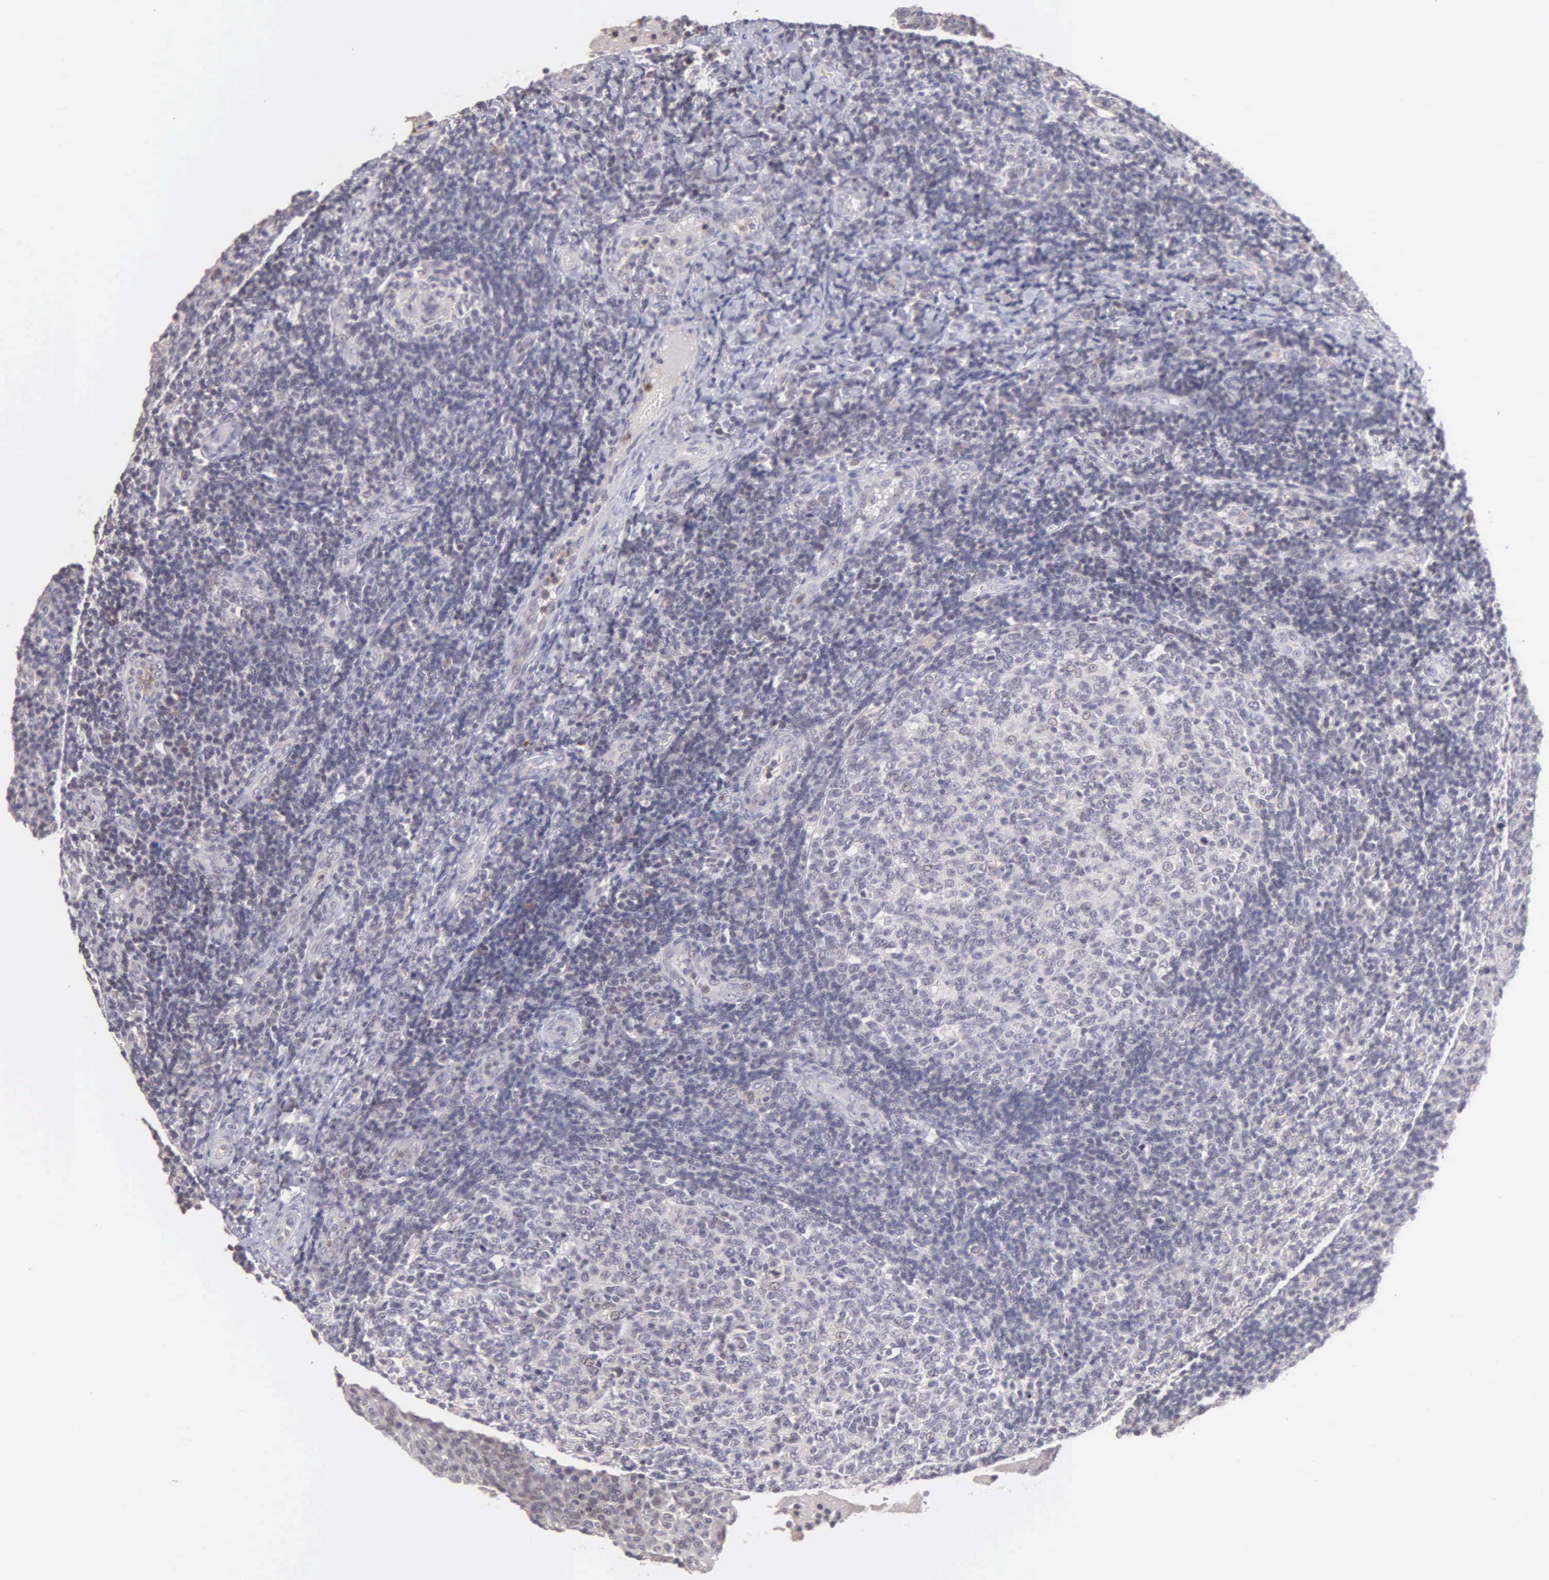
{"staining": {"intensity": "negative", "quantity": "none", "location": "none"}, "tissue": "tonsil", "cell_type": "Germinal center cells", "image_type": "normal", "snomed": [{"axis": "morphology", "description": "Normal tissue, NOS"}, {"axis": "topography", "description": "Tonsil"}], "caption": "Immunohistochemistry photomicrograph of unremarkable human tonsil stained for a protein (brown), which reveals no staining in germinal center cells.", "gene": "BRD1", "patient": {"sex": "female", "age": 3}}